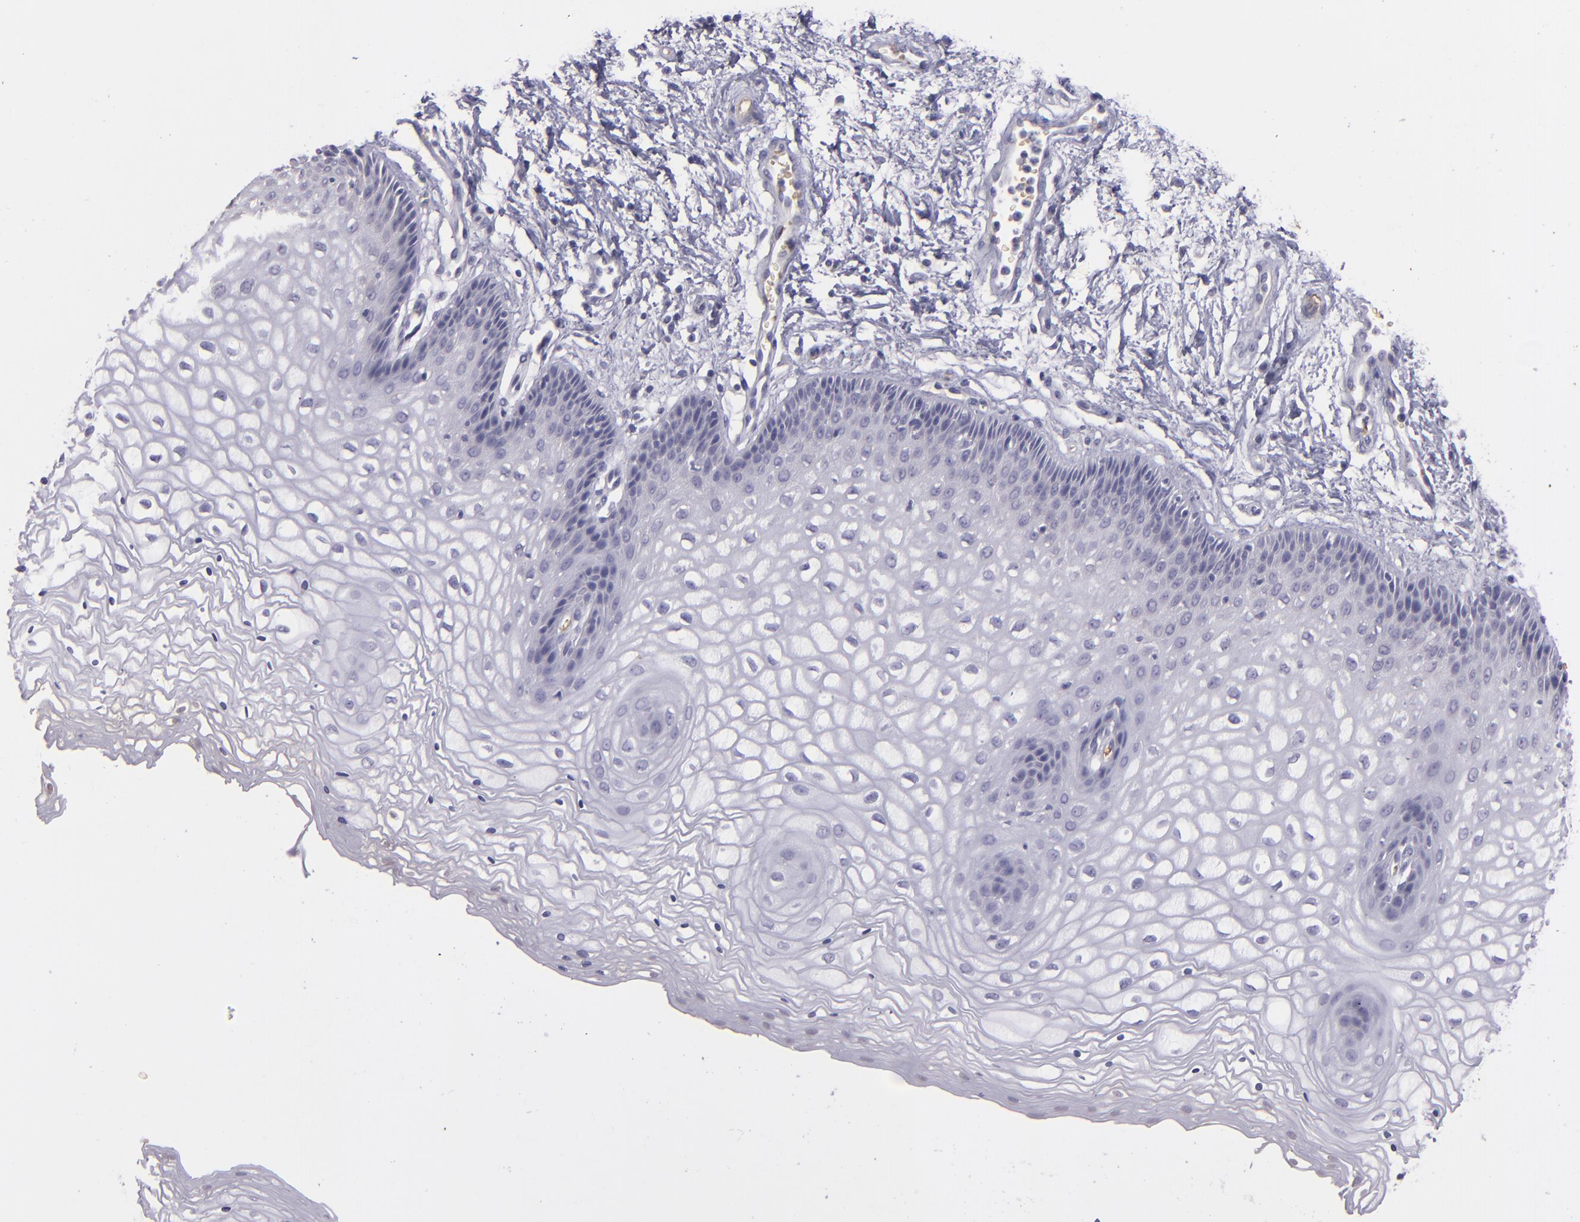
{"staining": {"intensity": "negative", "quantity": "none", "location": "none"}, "tissue": "vagina", "cell_type": "Squamous epithelial cells", "image_type": "normal", "snomed": [{"axis": "morphology", "description": "Normal tissue, NOS"}, {"axis": "topography", "description": "Vagina"}], "caption": "Immunohistochemical staining of benign vagina displays no significant staining in squamous epithelial cells. (Stains: DAB (3,3'-diaminobenzidine) IHC with hematoxylin counter stain, Microscopy: brightfield microscopy at high magnification).", "gene": "ACE", "patient": {"sex": "female", "age": 34}}